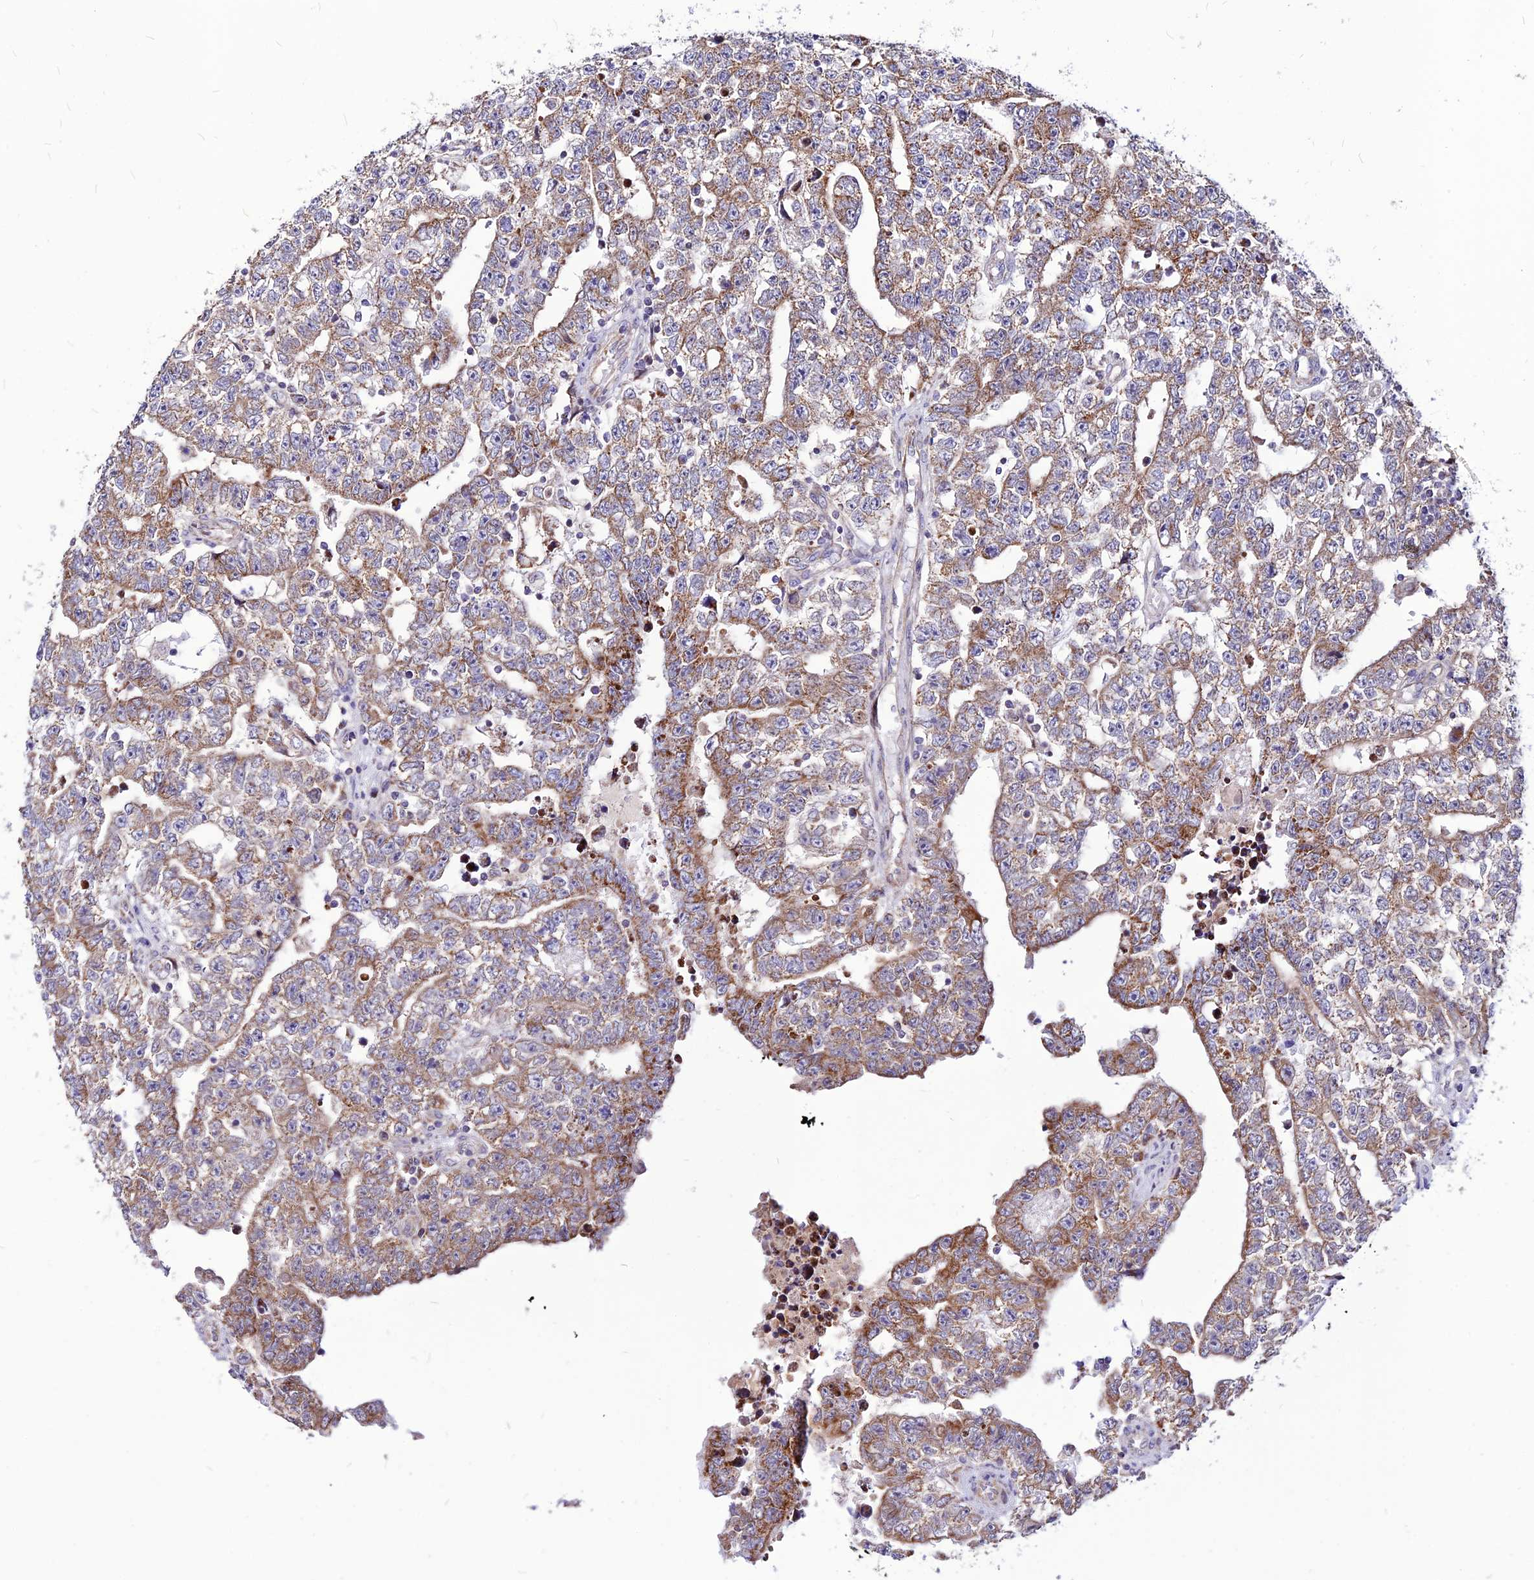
{"staining": {"intensity": "moderate", "quantity": "25%-75%", "location": "cytoplasmic/membranous"}, "tissue": "testis cancer", "cell_type": "Tumor cells", "image_type": "cancer", "snomed": [{"axis": "morphology", "description": "Carcinoma, Embryonal, NOS"}, {"axis": "topography", "description": "Testis"}], "caption": "A brown stain labels moderate cytoplasmic/membranous positivity of a protein in testis cancer (embryonal carcinoma) tumor cells.", "gene": "ECI1", "patient": {"sex": "male", "age": 25}}